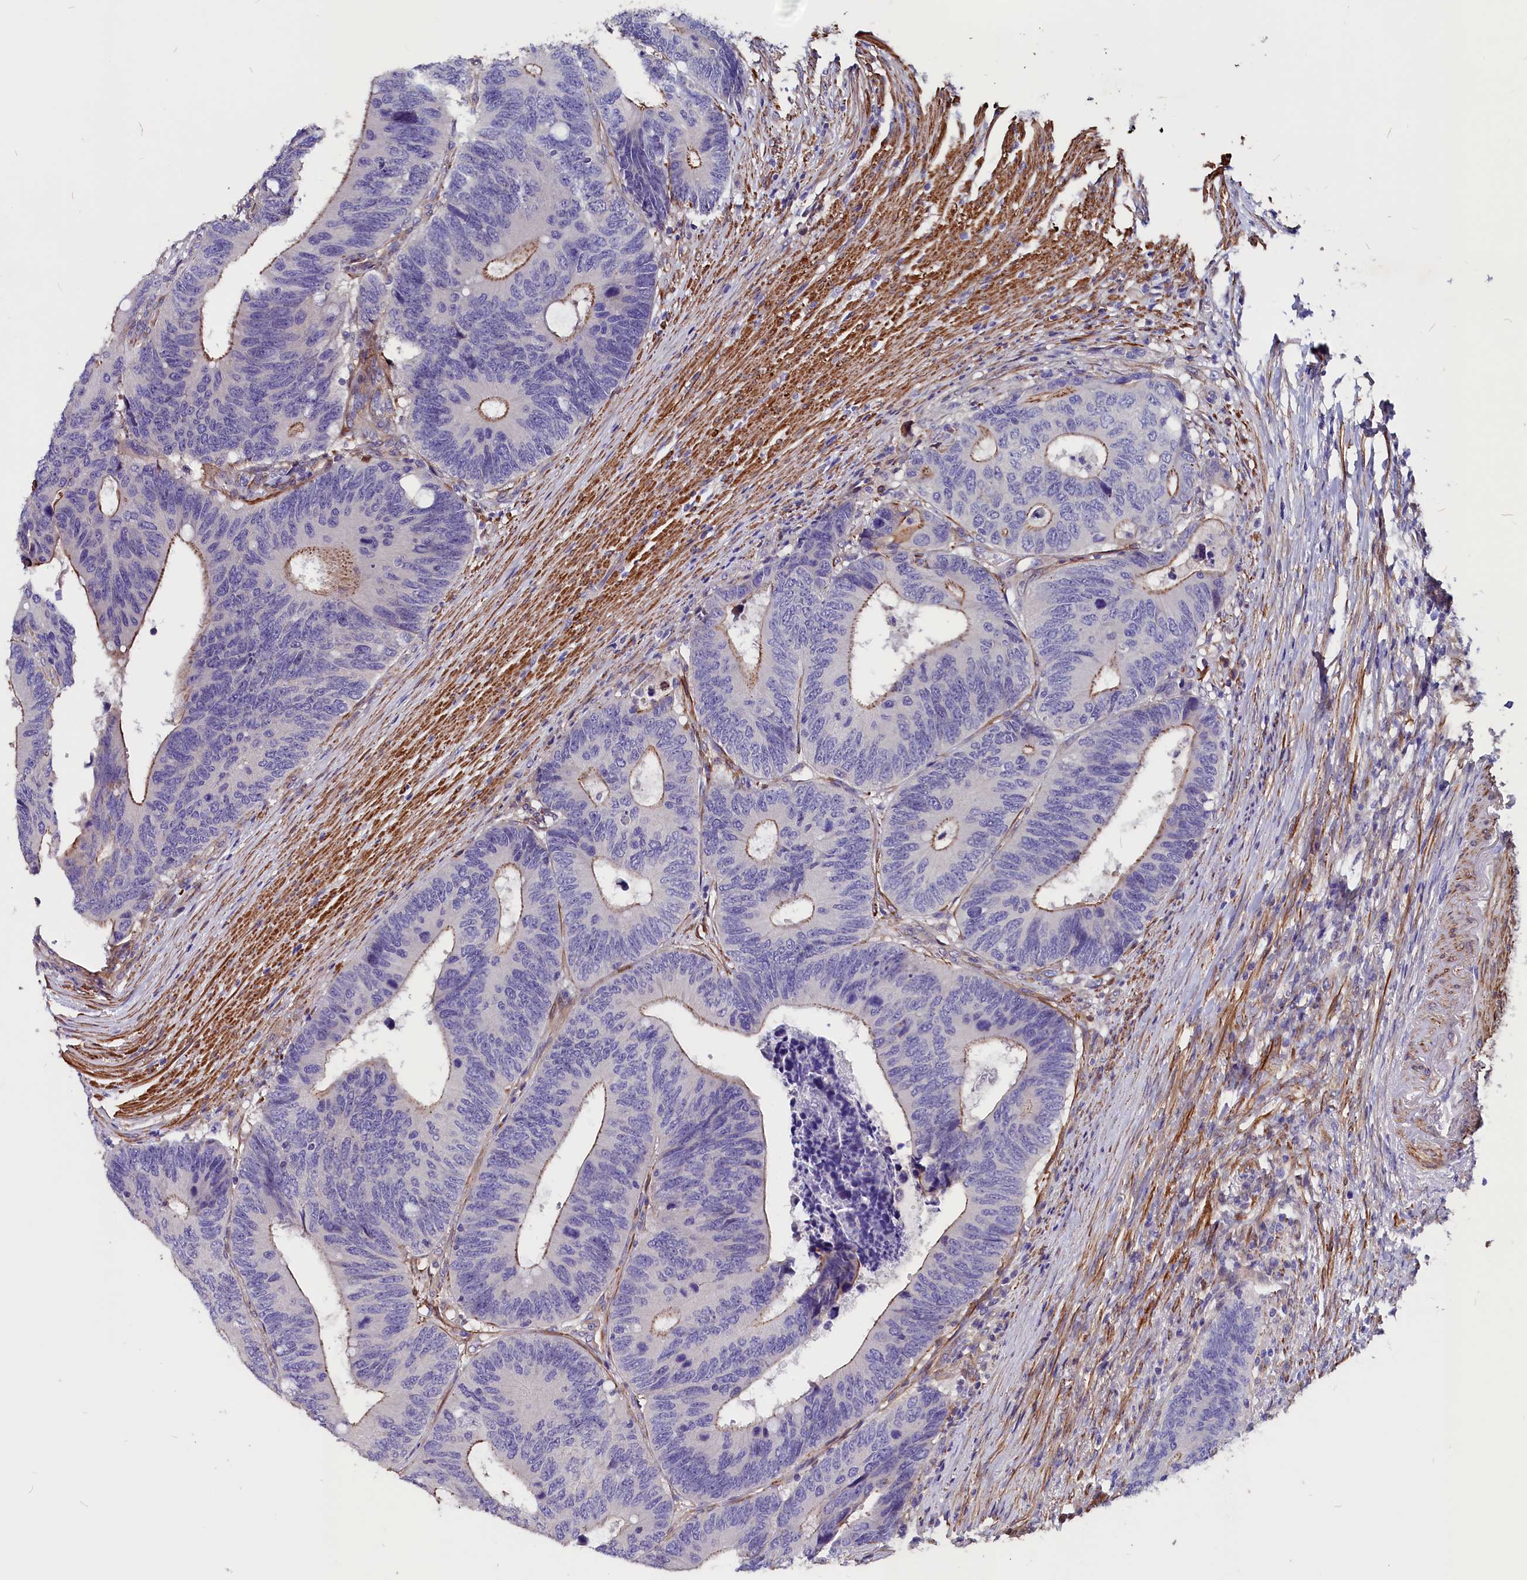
{"staining": {"intensity": "moderate", "quantity": "25%-75%", "location": "cytoplasmic/membranous"}, "tissue": "colorectal cancer", "cell_type": "Tumor cells", "image_type": "cancer", "snomed": [{"axis": "morphology", "description": "Adenocarcinoma, NOS"}, {"axis": "topography", "description": "Colon"}], "caption": "A brown stain shows moderate cytoplasmic/membranous expression of a protein in human colorectal cancer tumor cells.", "gene": "ZNF749", "patient": {"sex": "male", "age": 87}}